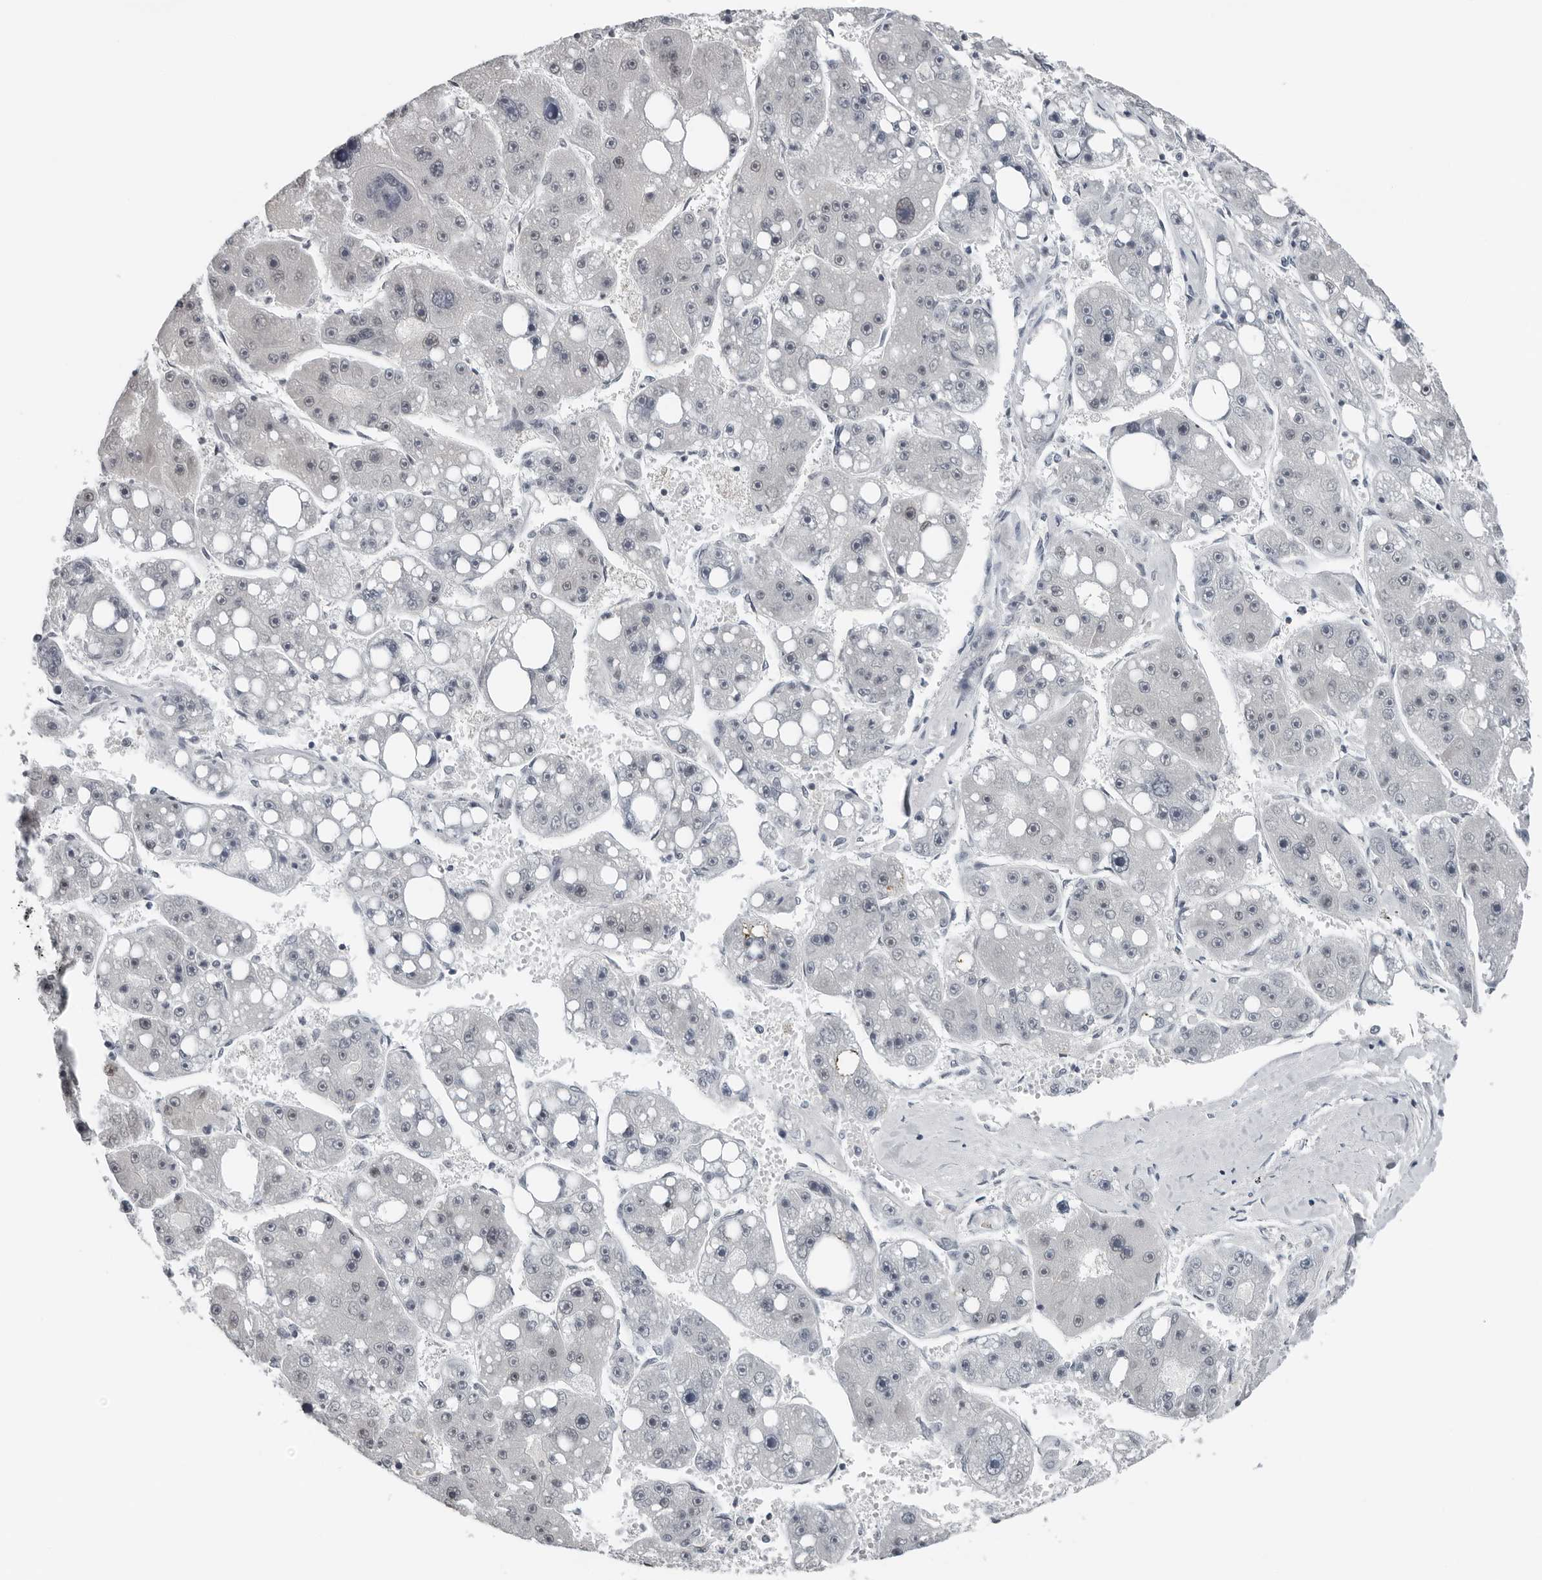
{"staining": {"intensity": "negative", "quantity": "none", "location": "none"}, "tissue": "liver cancer", "cell_type": "Tumor cells", "image_type": "cancer", "snomed": [{"axis": "morphology", "description": "Carcinoma, Hepatocellular, NOS"}, {"axis": "topography", "description": "Liver"}], "caption": "Tumor cells are negative for protein expression in human liver cancer.", "gene": "PPP1R42", "patient": {"sex": "female", "age": 61}}